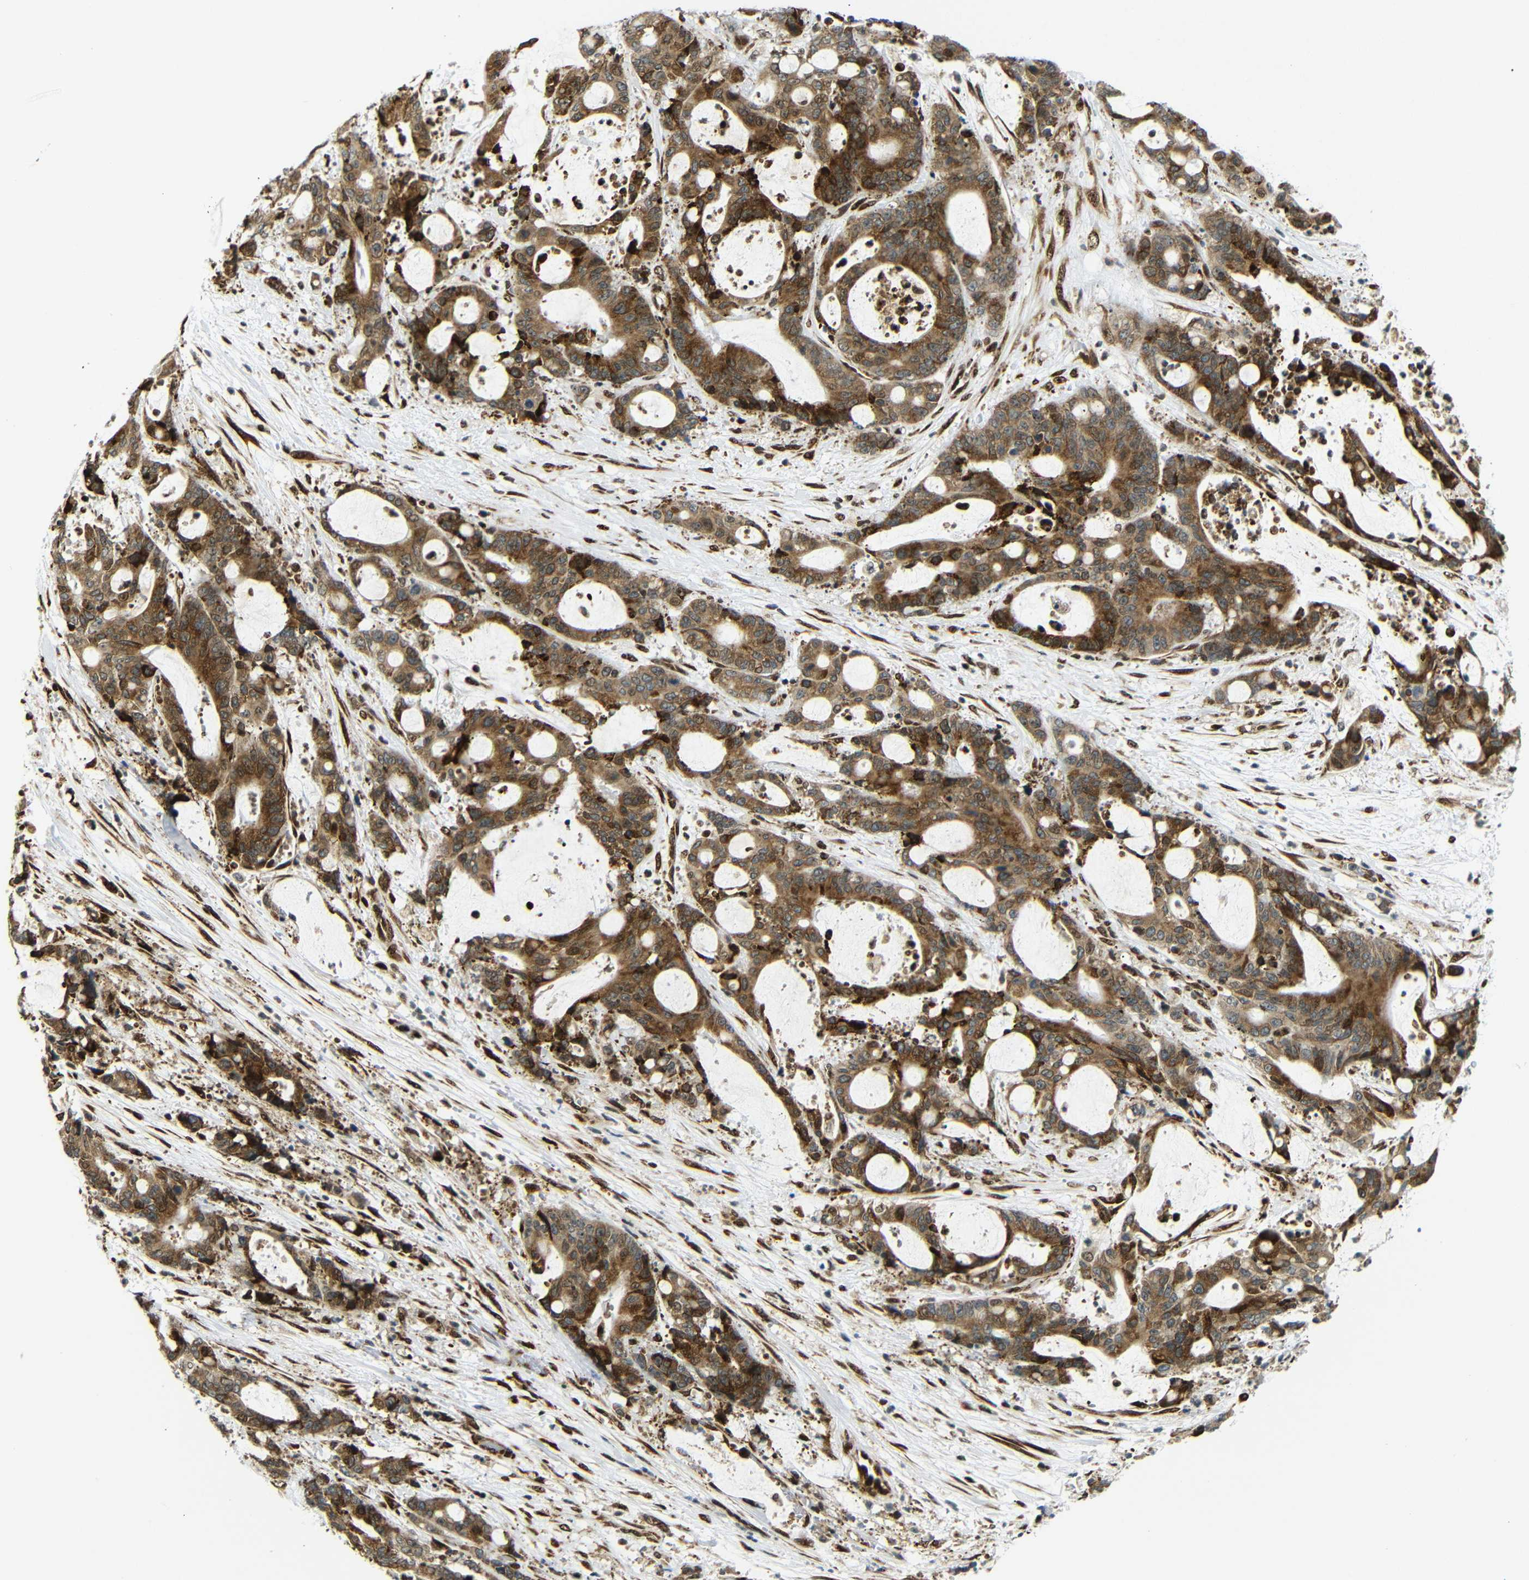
{"staining": {"intensity": "moderate", "quantity": ">75%", "location": "cytoplasmic/membranous"}, "tissue": "liver cancer", "cell_type": "Tumor cells", "image_type": "cancer", "snomed": [{"axis": "morphology", "description": "Normal tissue, NOS"}, {"axis": "morphology", "description": "Cholangiocarcinoma"}, {"axis": "topography", "description": "Liver"}, {"axis": "topography", "description": "Peripheral nerve tissue"}], "caption": "Human cholangiocarcinoma (liver) stained with a brown dye reveals moderate cytoplasmic/membranous positive staining in about >75% of tumor cells.", "gene": "SPCS2", "patient": {"sex": "female", "age": 73}}